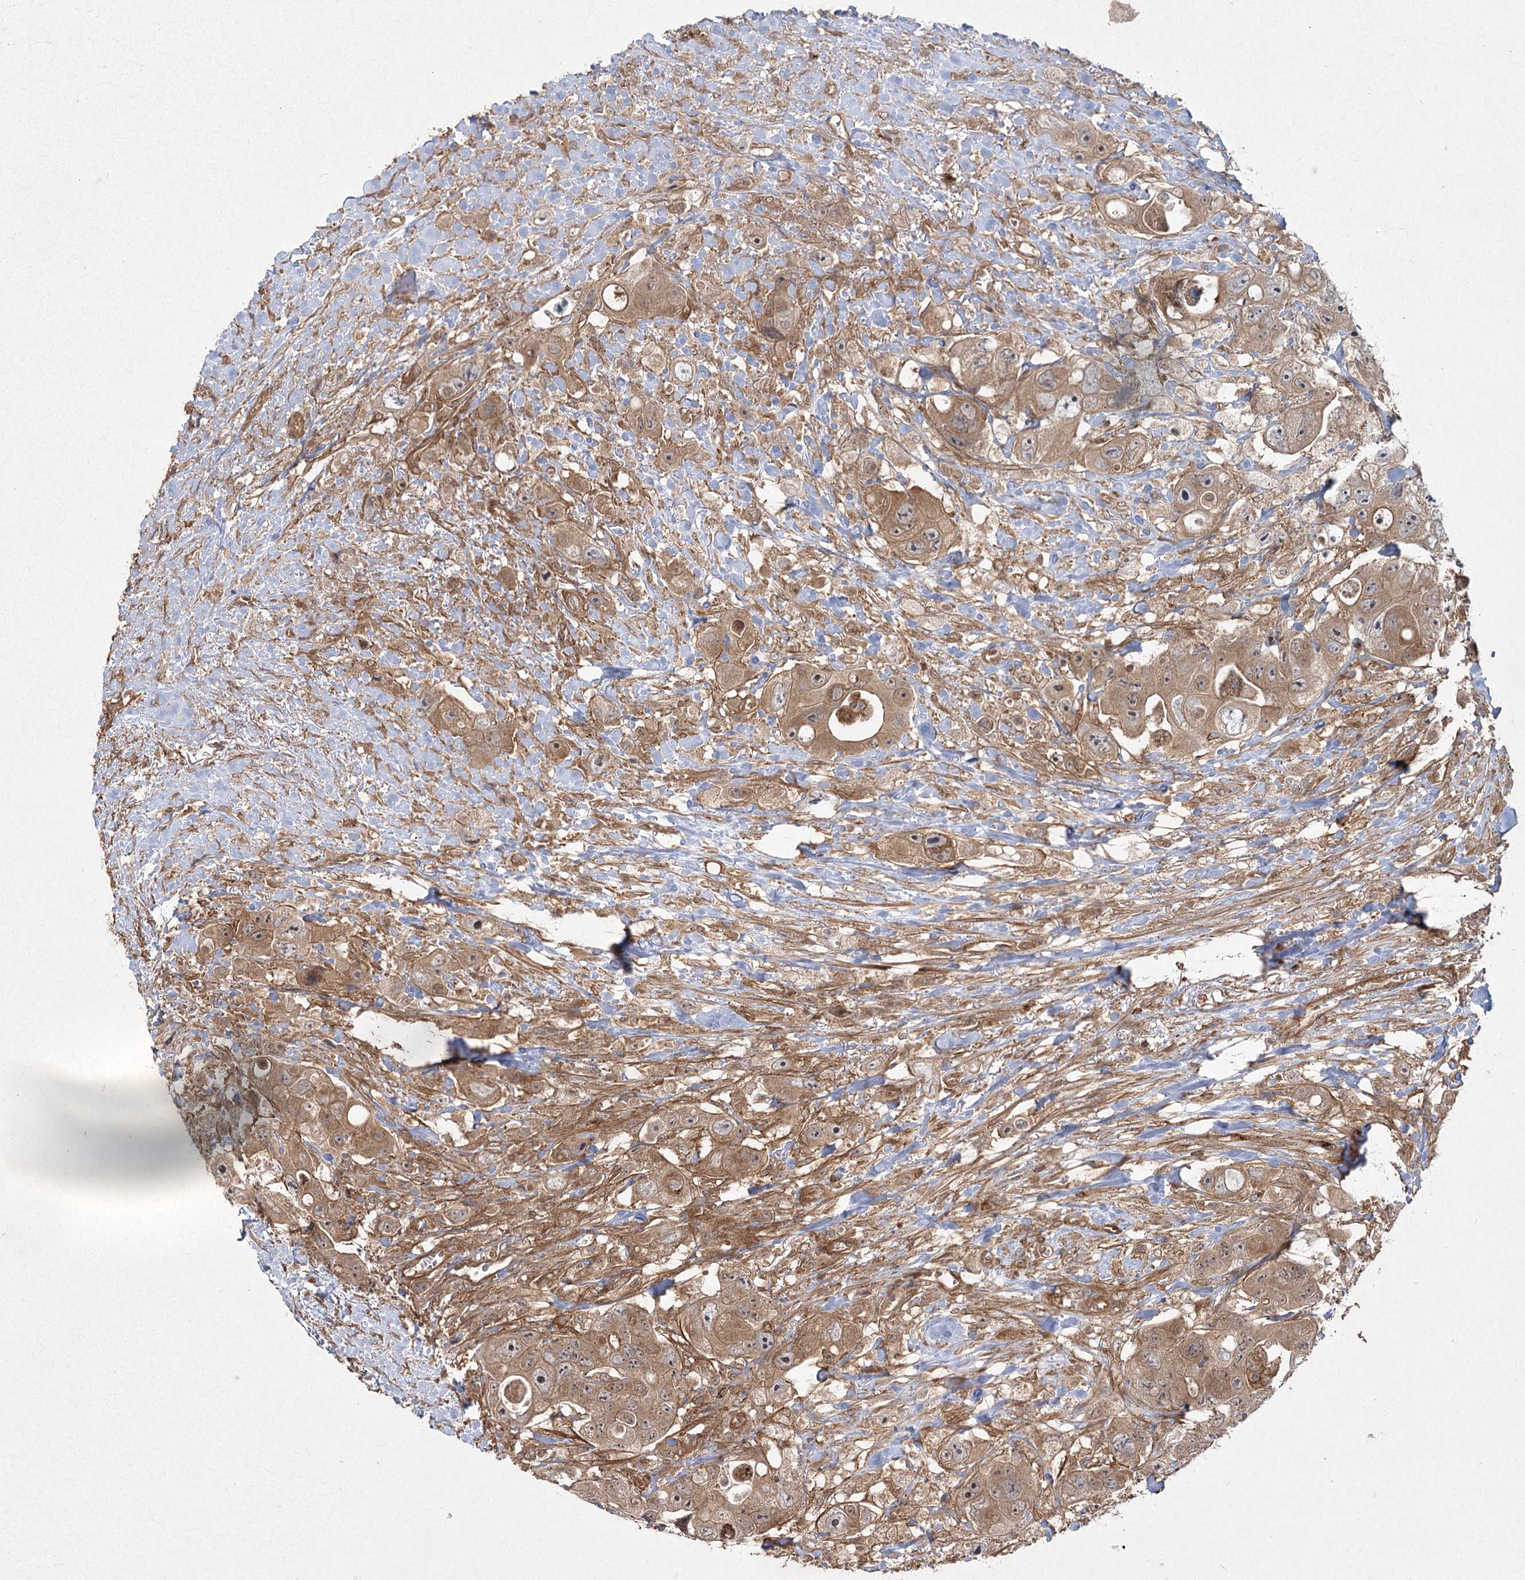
{"staining": {"intensity": "moderate", "quantity": ">75%", "location": "cytoplasmic/membranous"}, "tissue": "colorectal cancer", "cell_type": "Tumor cells", "image_type": "cancer", "snomed": [{"axis": "morphology", "description": "Adenocarcinoma, NOS"}, {"axis": "topography", "description": "Colon"}], "caption": "DAB immunohistochemical staining of human adenocarcinoma (colorectal) shows moderate cytoplasmic/membranous protein positivity in approximately >75% of tumor cells.", "gene": "MDFIC", "patient": {"sex": "female", "age": 46}}